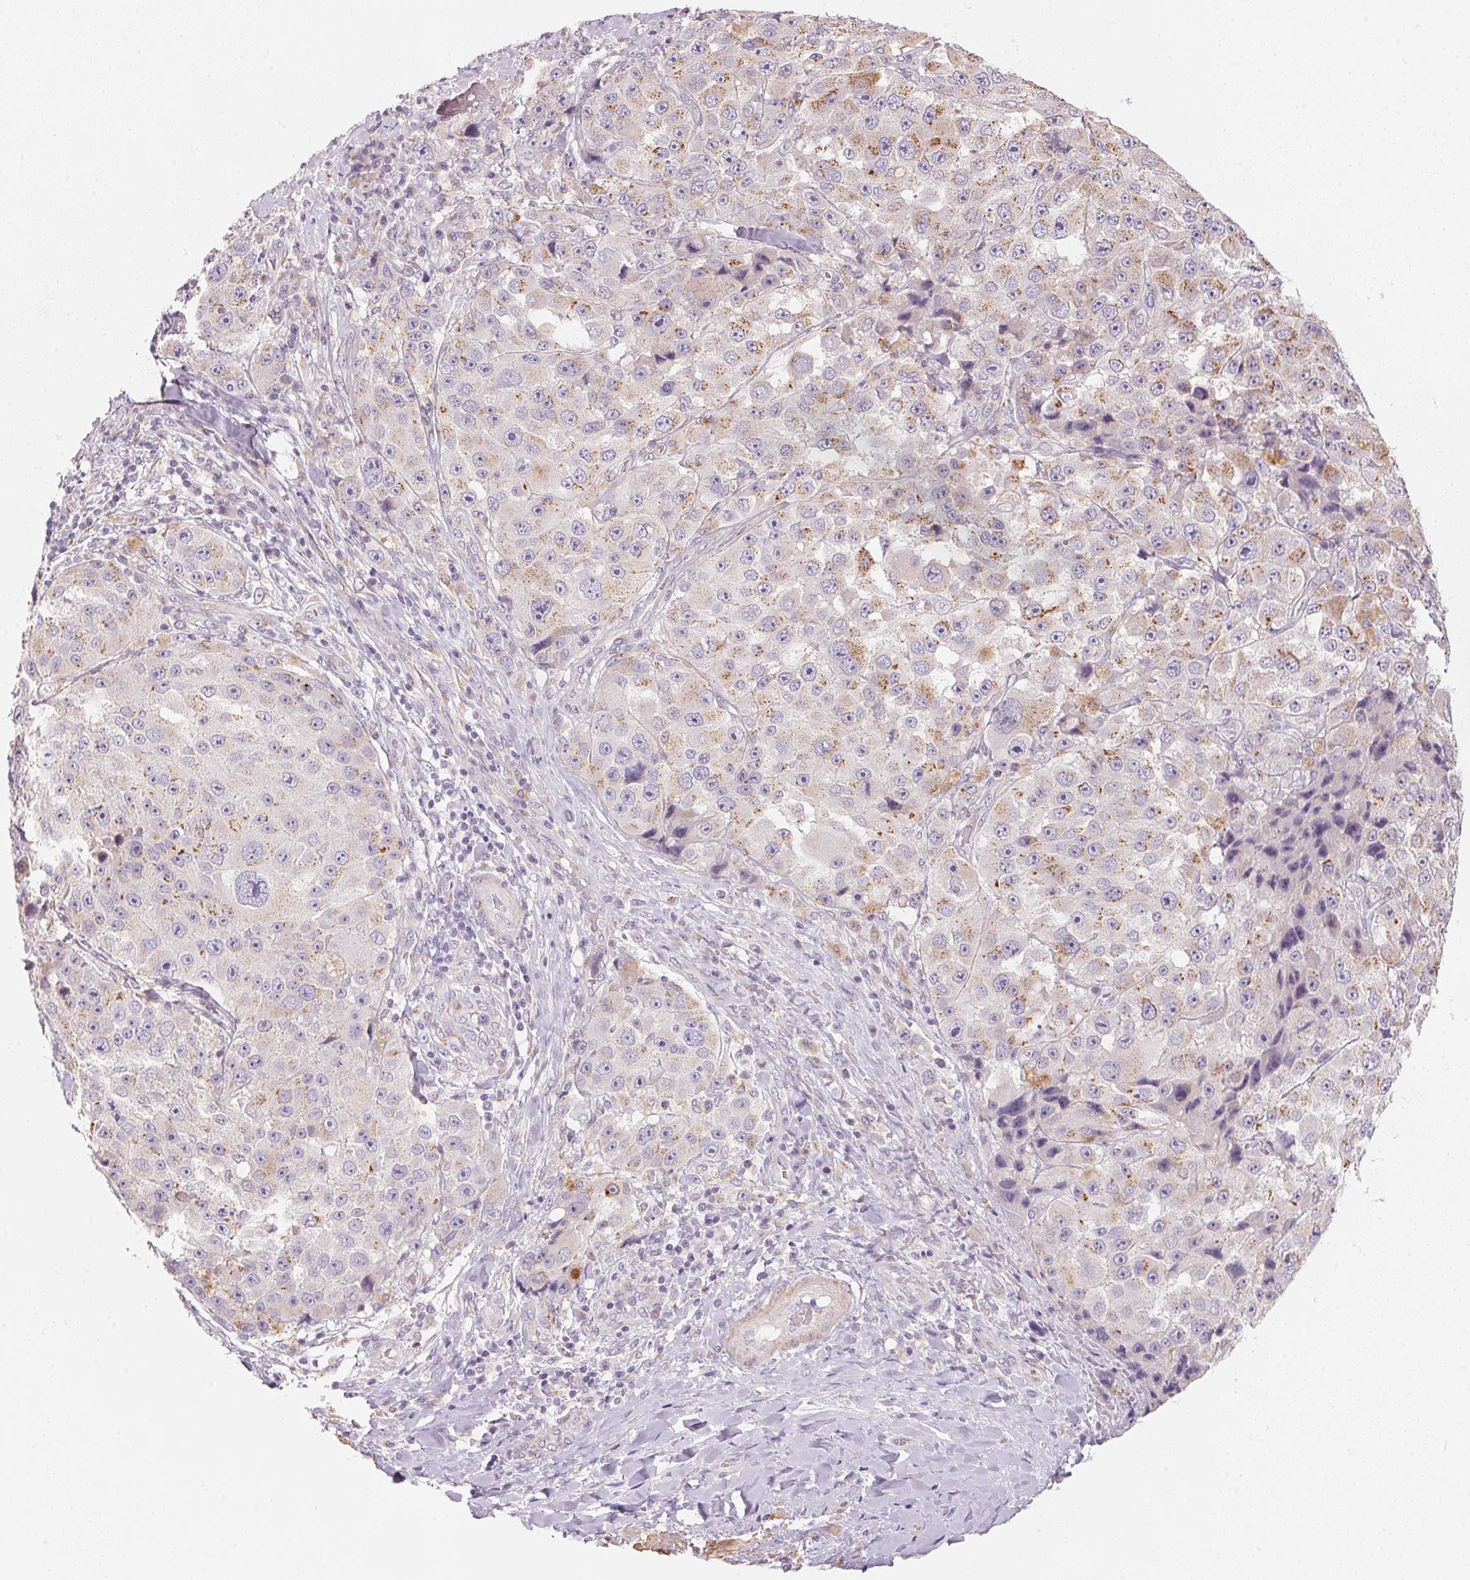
{"staining": {"intensity": "moderate", "quantity": "<25%", "location": "cytoplasmic/membranous"}, "tissue": "melanoma", "cell_type": "Tumor cells", "image_type": "cancer", "snomed": [{"axis": "morphology", "description": "Malignant melanoma, Metastatic site"}, {"axis": "topography", "description": "Lymph node"}], "caption": "Tumor cells show low levels of moderate cytoplasmic/membranous staining in about <25% of cells in human malignant melanoma (metastatic site).", "gene": "DRAM2", "patient": {"sex": "male", "age": 62}}